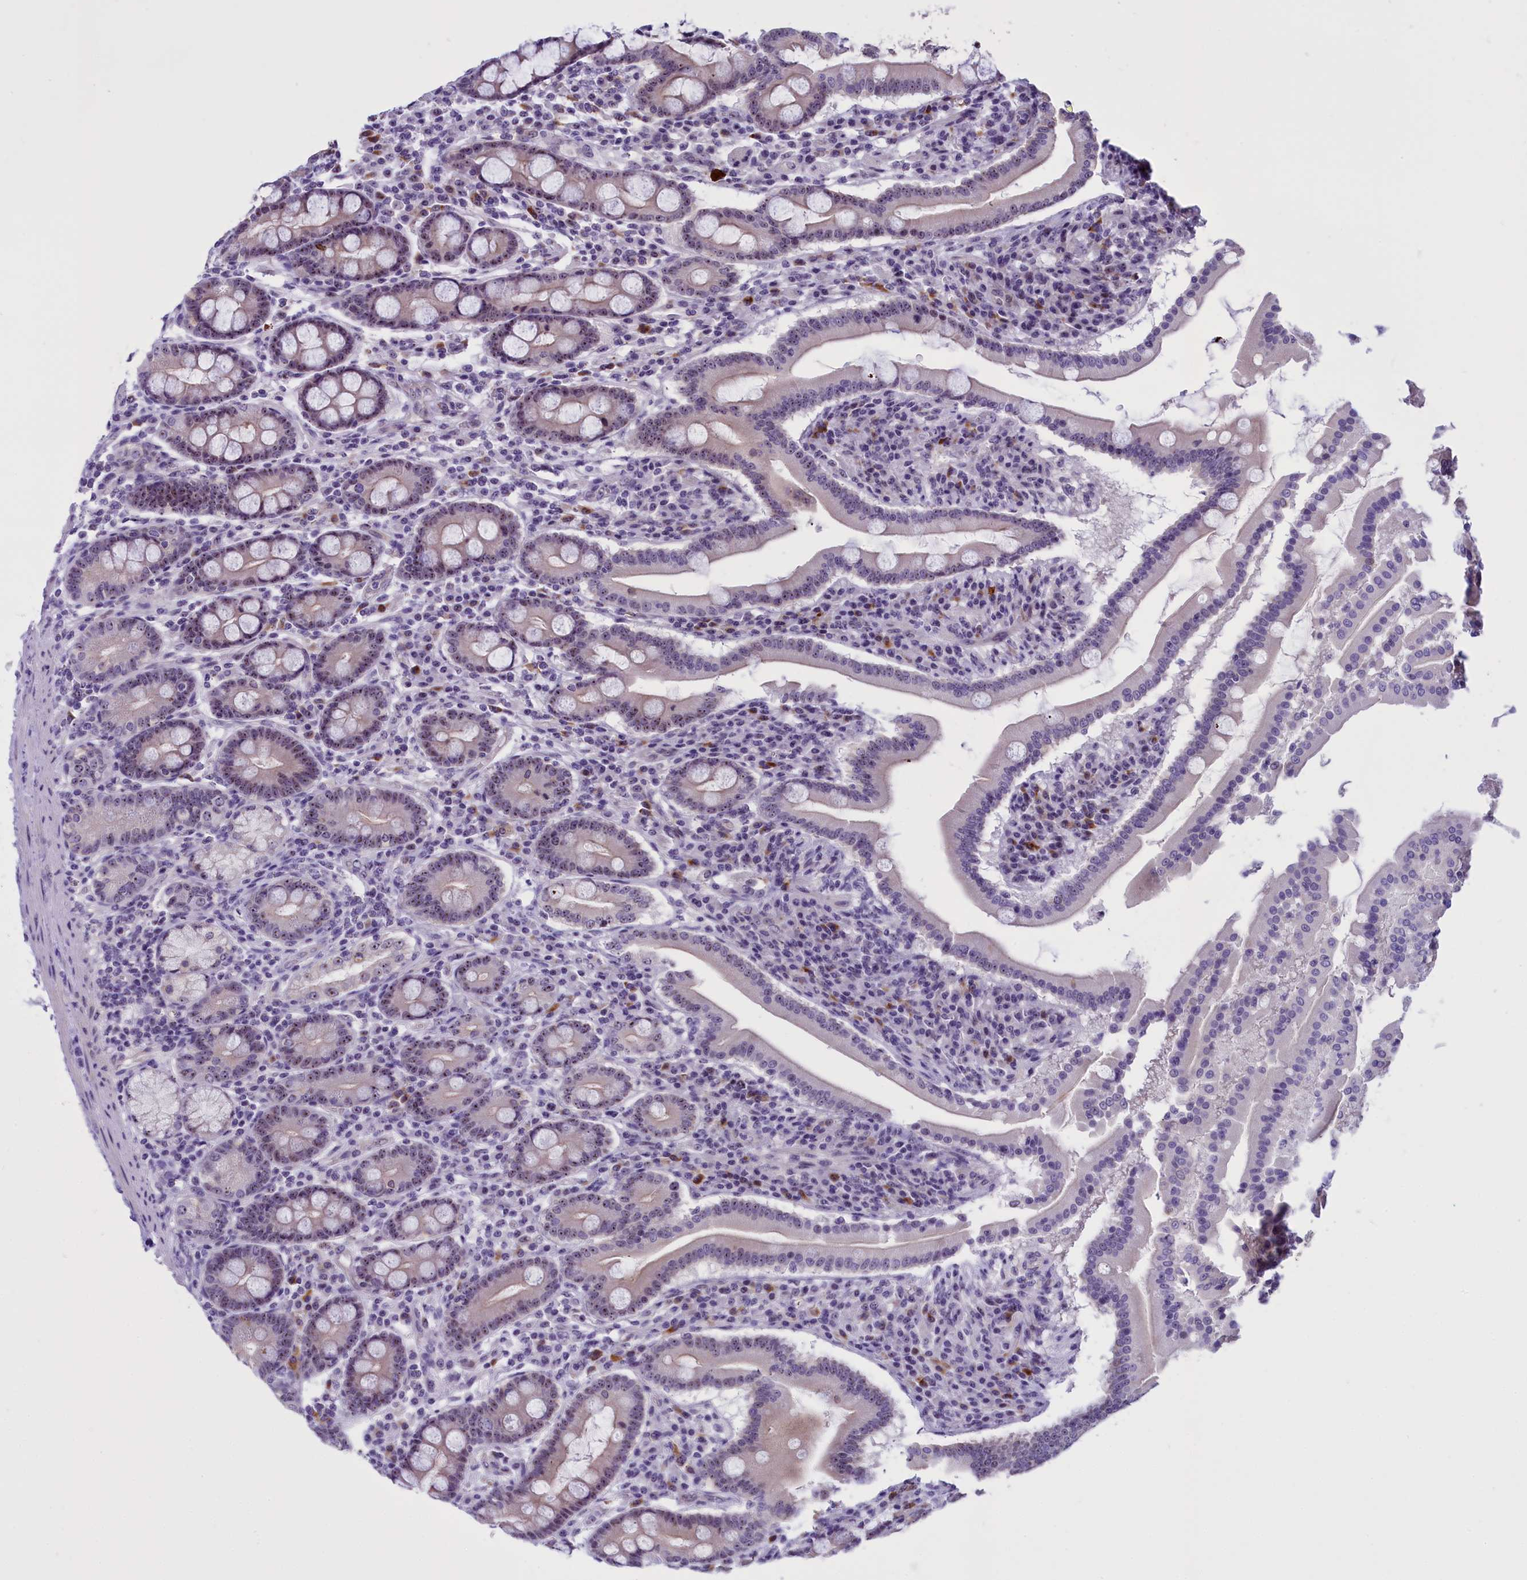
{"staining": {"intensity": "weak", "quantity": "25%-75%", "location": "nuclear"}, "tissue": "duodenum", "cell_type": "Glandular cells", "image_type": "normal", "snomed": [{"axis": "morphology", "description": "Normal tissue, NOS"}, {"axis": "topography", "description": "Duodenum"}], "caption": "Duodenum stained for a protein (brown) demonstrates weak nuclear positive staining in approximately 25%-75% of glandular cells.", "gene": "TBL3", "patient": {"sex": "male", "age": 50}}